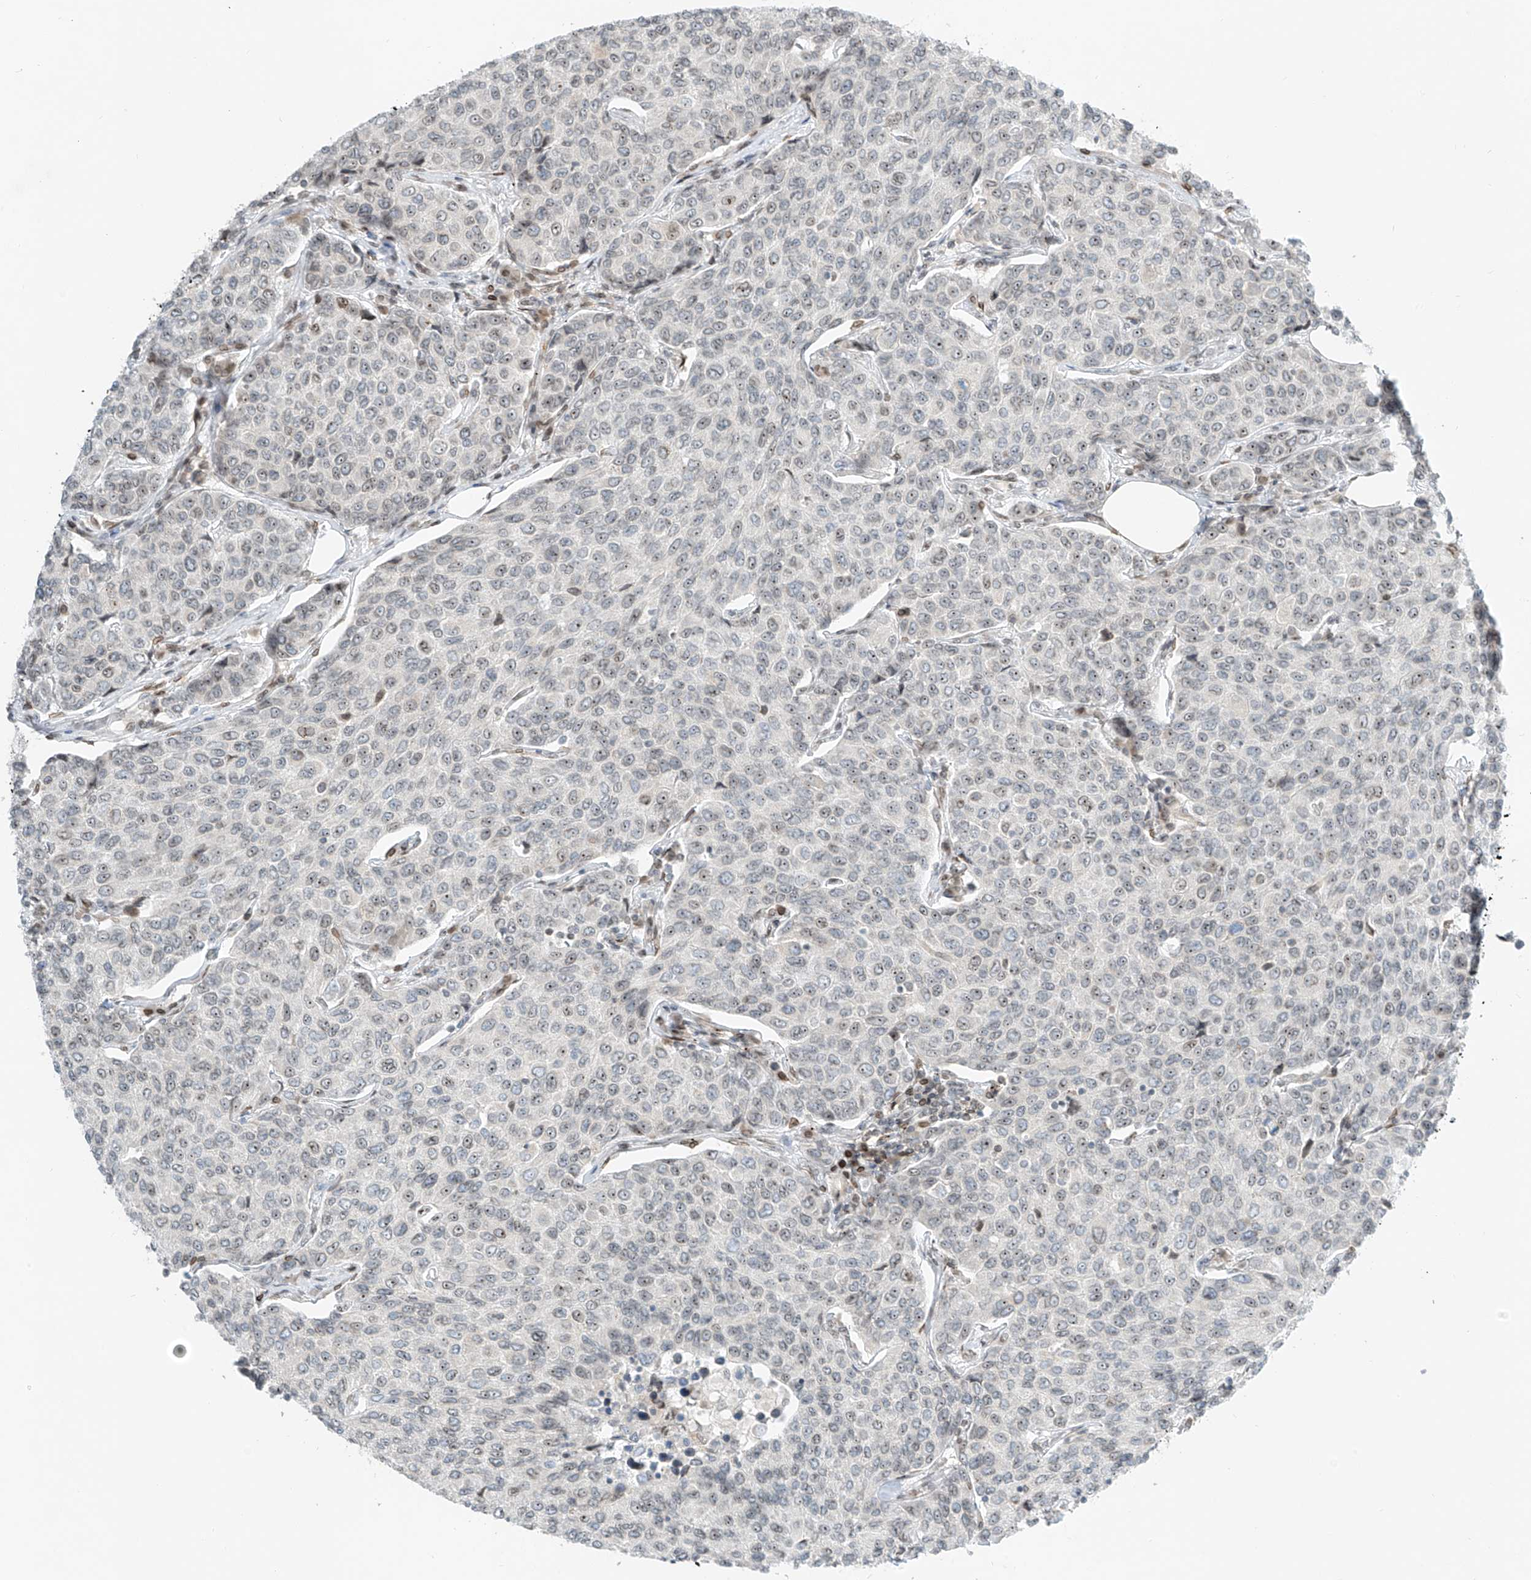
{"staining": {"intensity": "weak", "quantity": "25%-75%", "location": "nuclear"}, "tissue": "breast cancer", "cell_type": "Tumor cells", "image_type": "cancer", "snomed": [{"axis": "morphology", "description": "Duct carcinoma"}, {"axis": "topography", "description": "Breast"}], "caption": "Protein staining of breast invasive ductal carcinoma tissue reveals weak nuclear expression in about 25%-75% of tumor cells. (DAB IHC, brown staining for protein, blue staining for nuclei).", "gene": "SAMD15", "patient": {"sex": "female", "age": 55}}